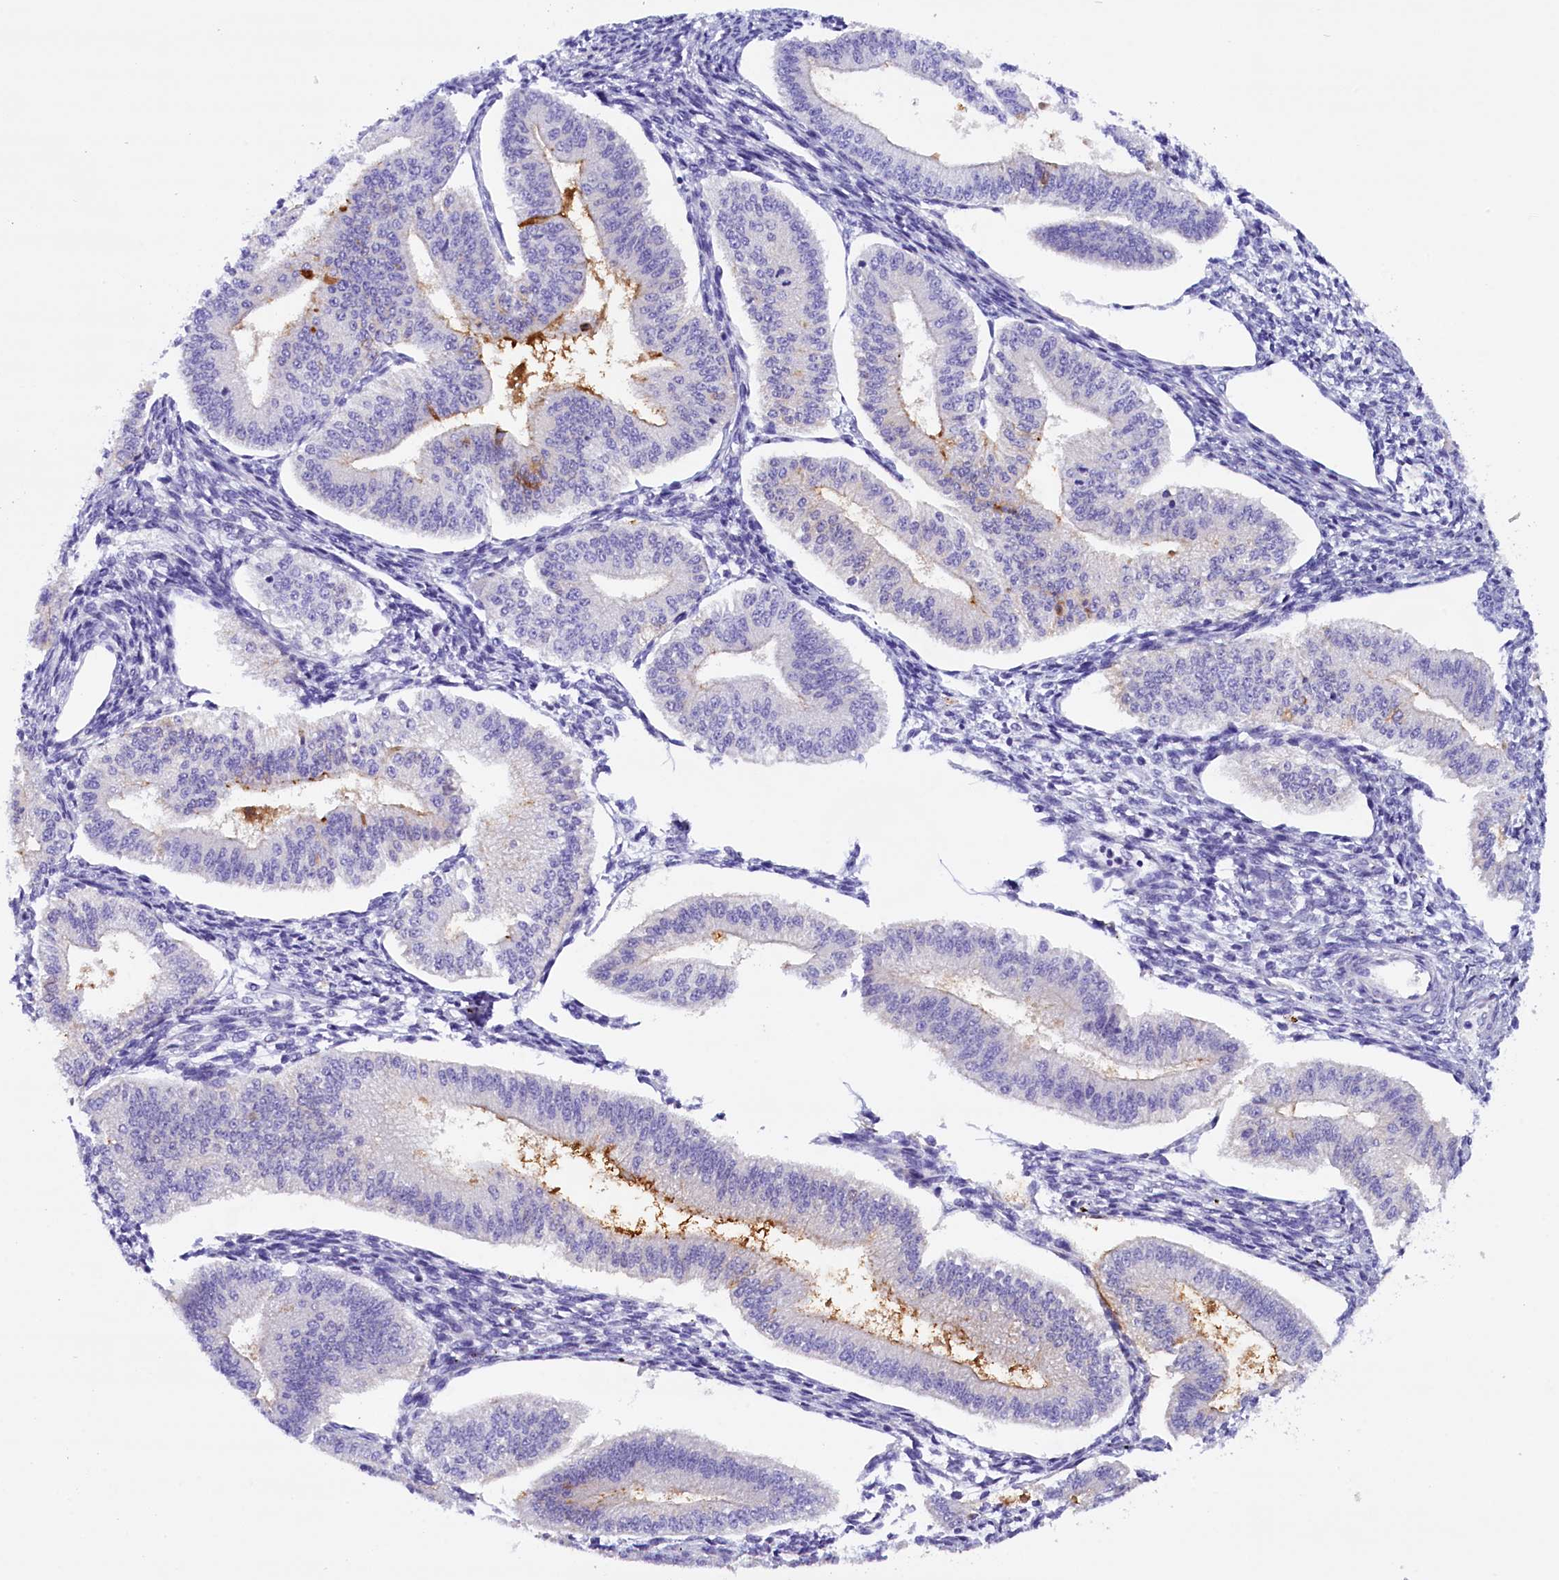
{"staining": {"intensity": "negative", "quantity": "none", "location": "none"}, "tissue": "endometrium", "cell_type": "Cells in endometrial stroma", "image_type": "normal", "snomed": [{"axis": "morphology", "description": "Normal tissue, NOS"}, {"axis": "topography", "description": "Endometrium"}], "caption": "High power microscopy photomicrograph of an immunohistochemistry (IHC) image of normal endometrium, revealing no significant expression in cells in endometrial stroma.", "gene": "RTTN", "patient": {"sex": "female", "age": 34}}